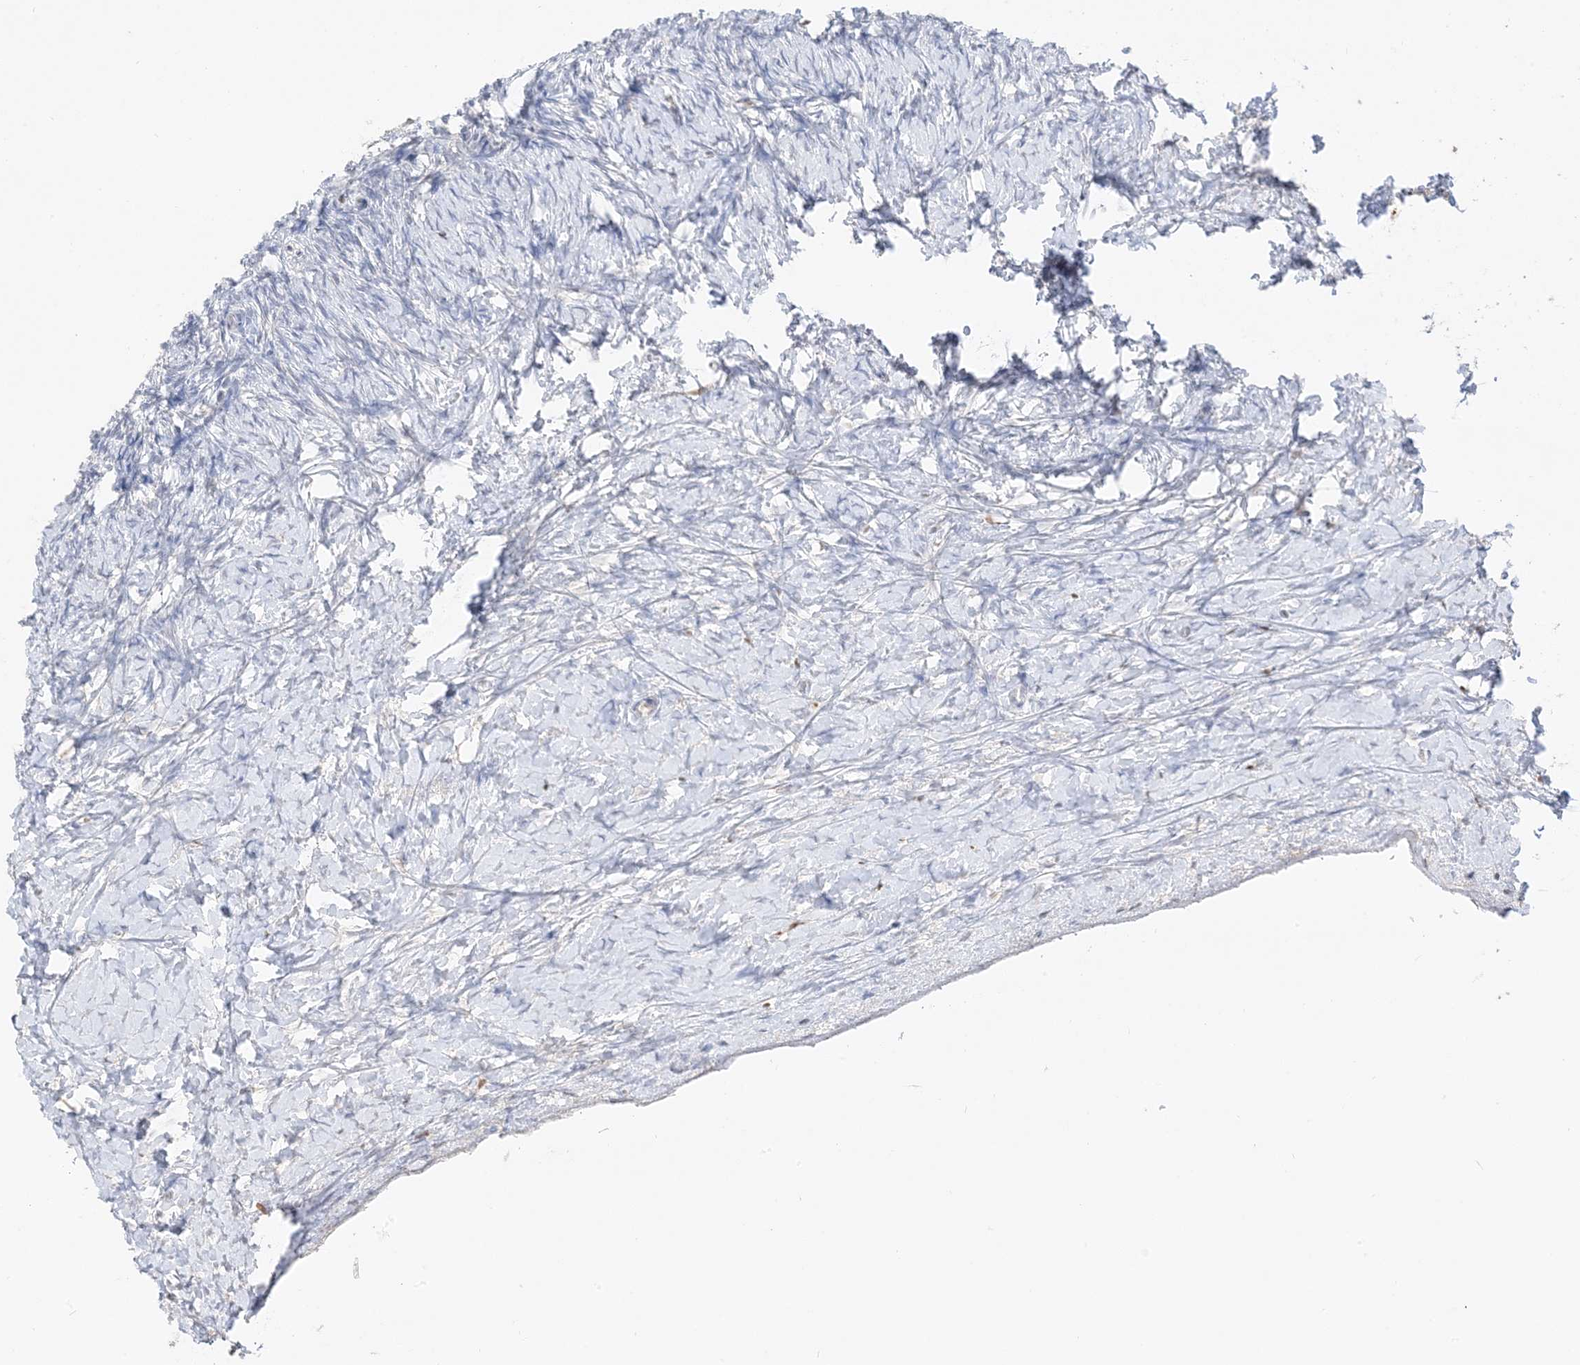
{"staining": {"intensity": "negative", "quantity": "none", "location": "none"}, "tissue": "ovary", "cell_type": "Ovarian stroma cells", "image_type": "normal", "snomed": [{"axis": "morphology", "description": "Normal tissue, NOS"}, {"axis": "morphology", "description": "Developmental malformation"}, {"axis": "topography", "description": "Ovary"}], "caption": "The micrograph exhibits no staining of ovarian stroma cells in benign ovary.", "gene": "GCA", "patient": {"sex": "female", "age": 39}}